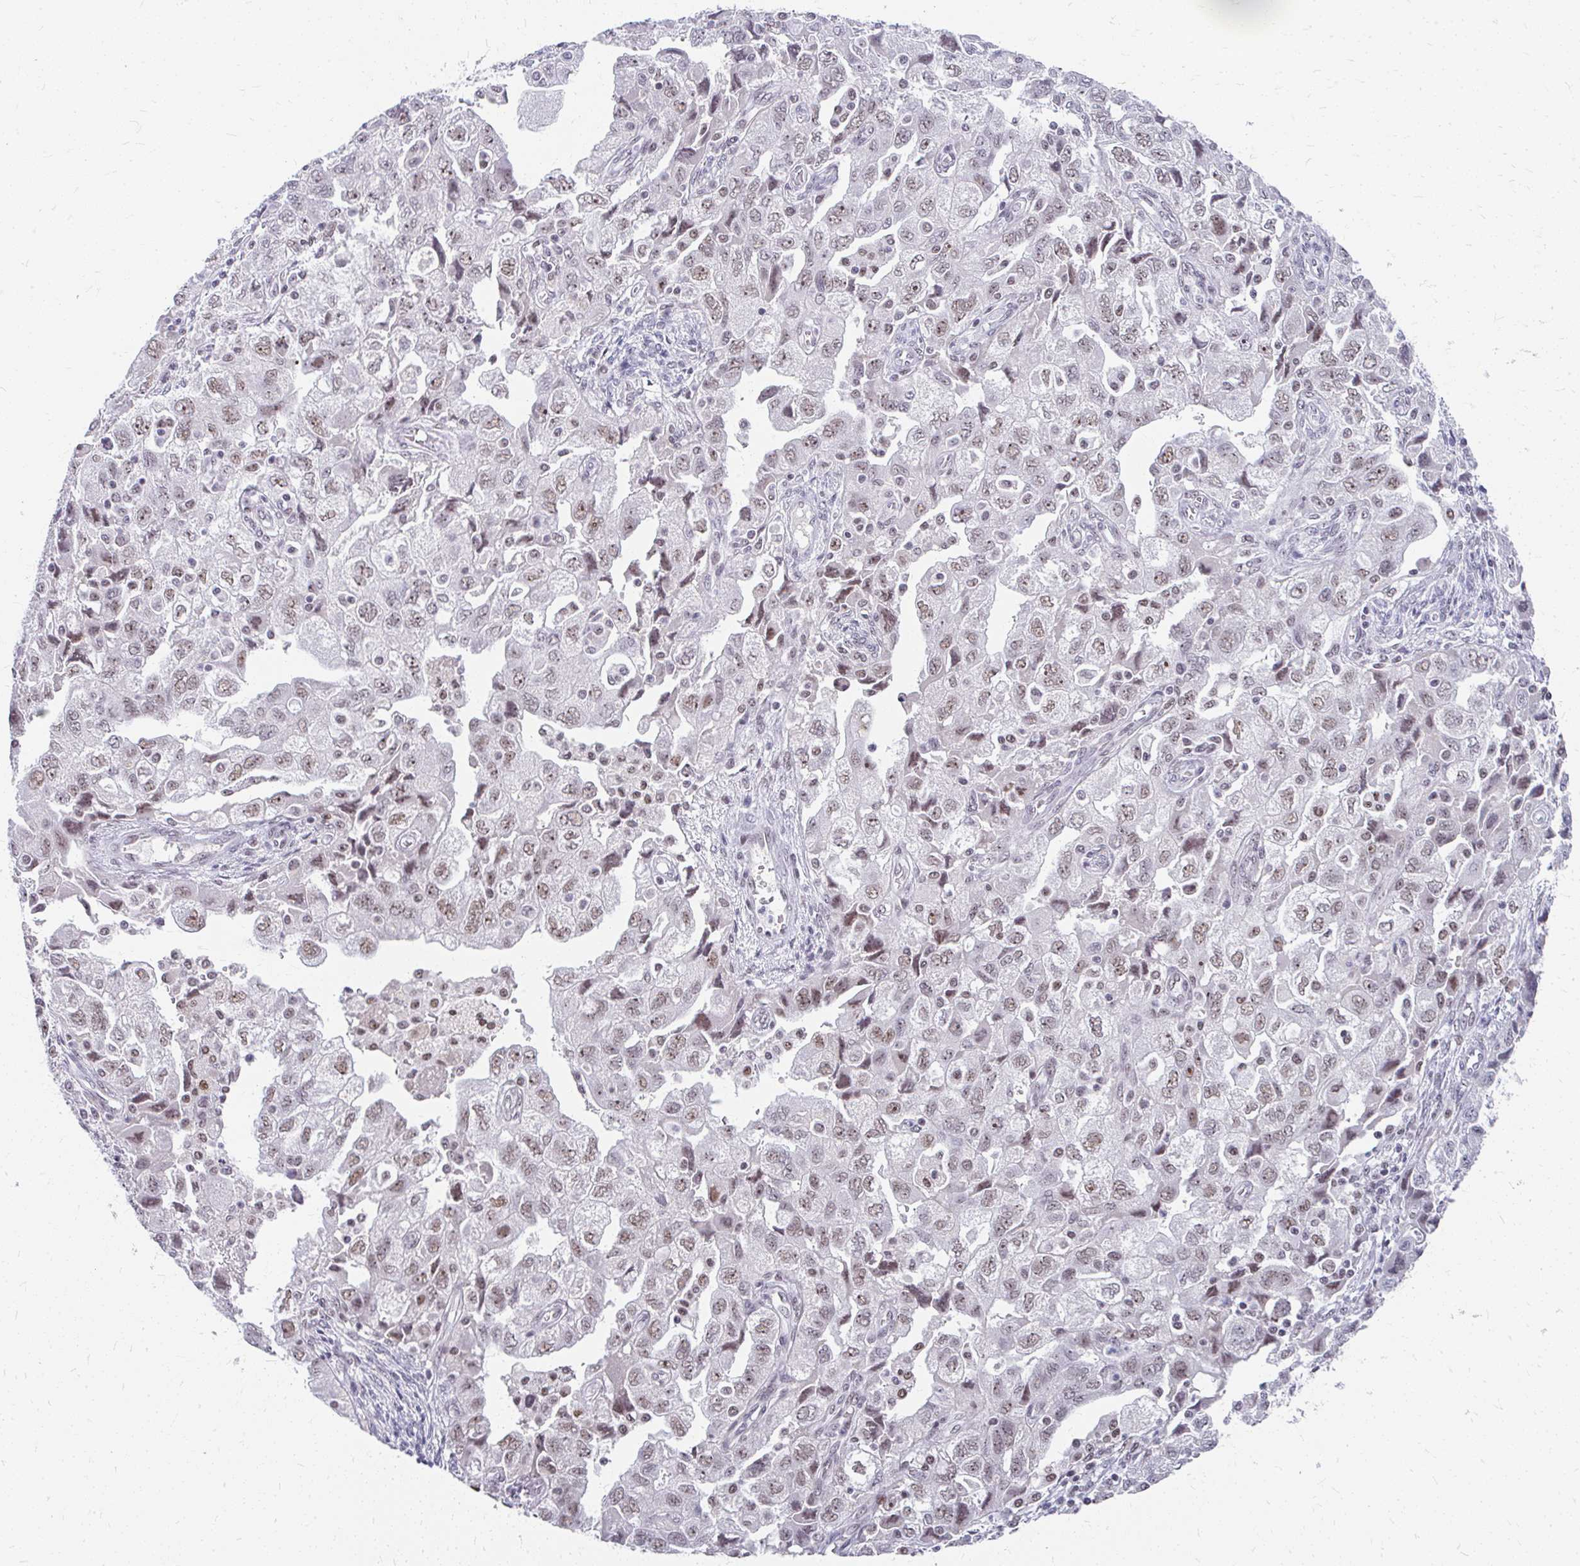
{"staining": {"intensity": "moderate", "quantity": ">75%", "location": "nuclear"}, "tissue": "ovarian cancer", "cell_type": "Tumor cells", "image_type": "cancer", "snomed": [{"axis": "morphology", "description": "Carcinoma, NOS"}, {"axis": "morphology", "description": "Cystadenocarcinoma, serous, NOS"}, {"axis": "topography", "description": "Ovary"}], "caption": "An image of ovarian cancer stained for a protein exhibits moderate nuclear brown staining in tumor cells.", "gene": "GTF2H1", "patient": {"sex": "female", "age": 69}}